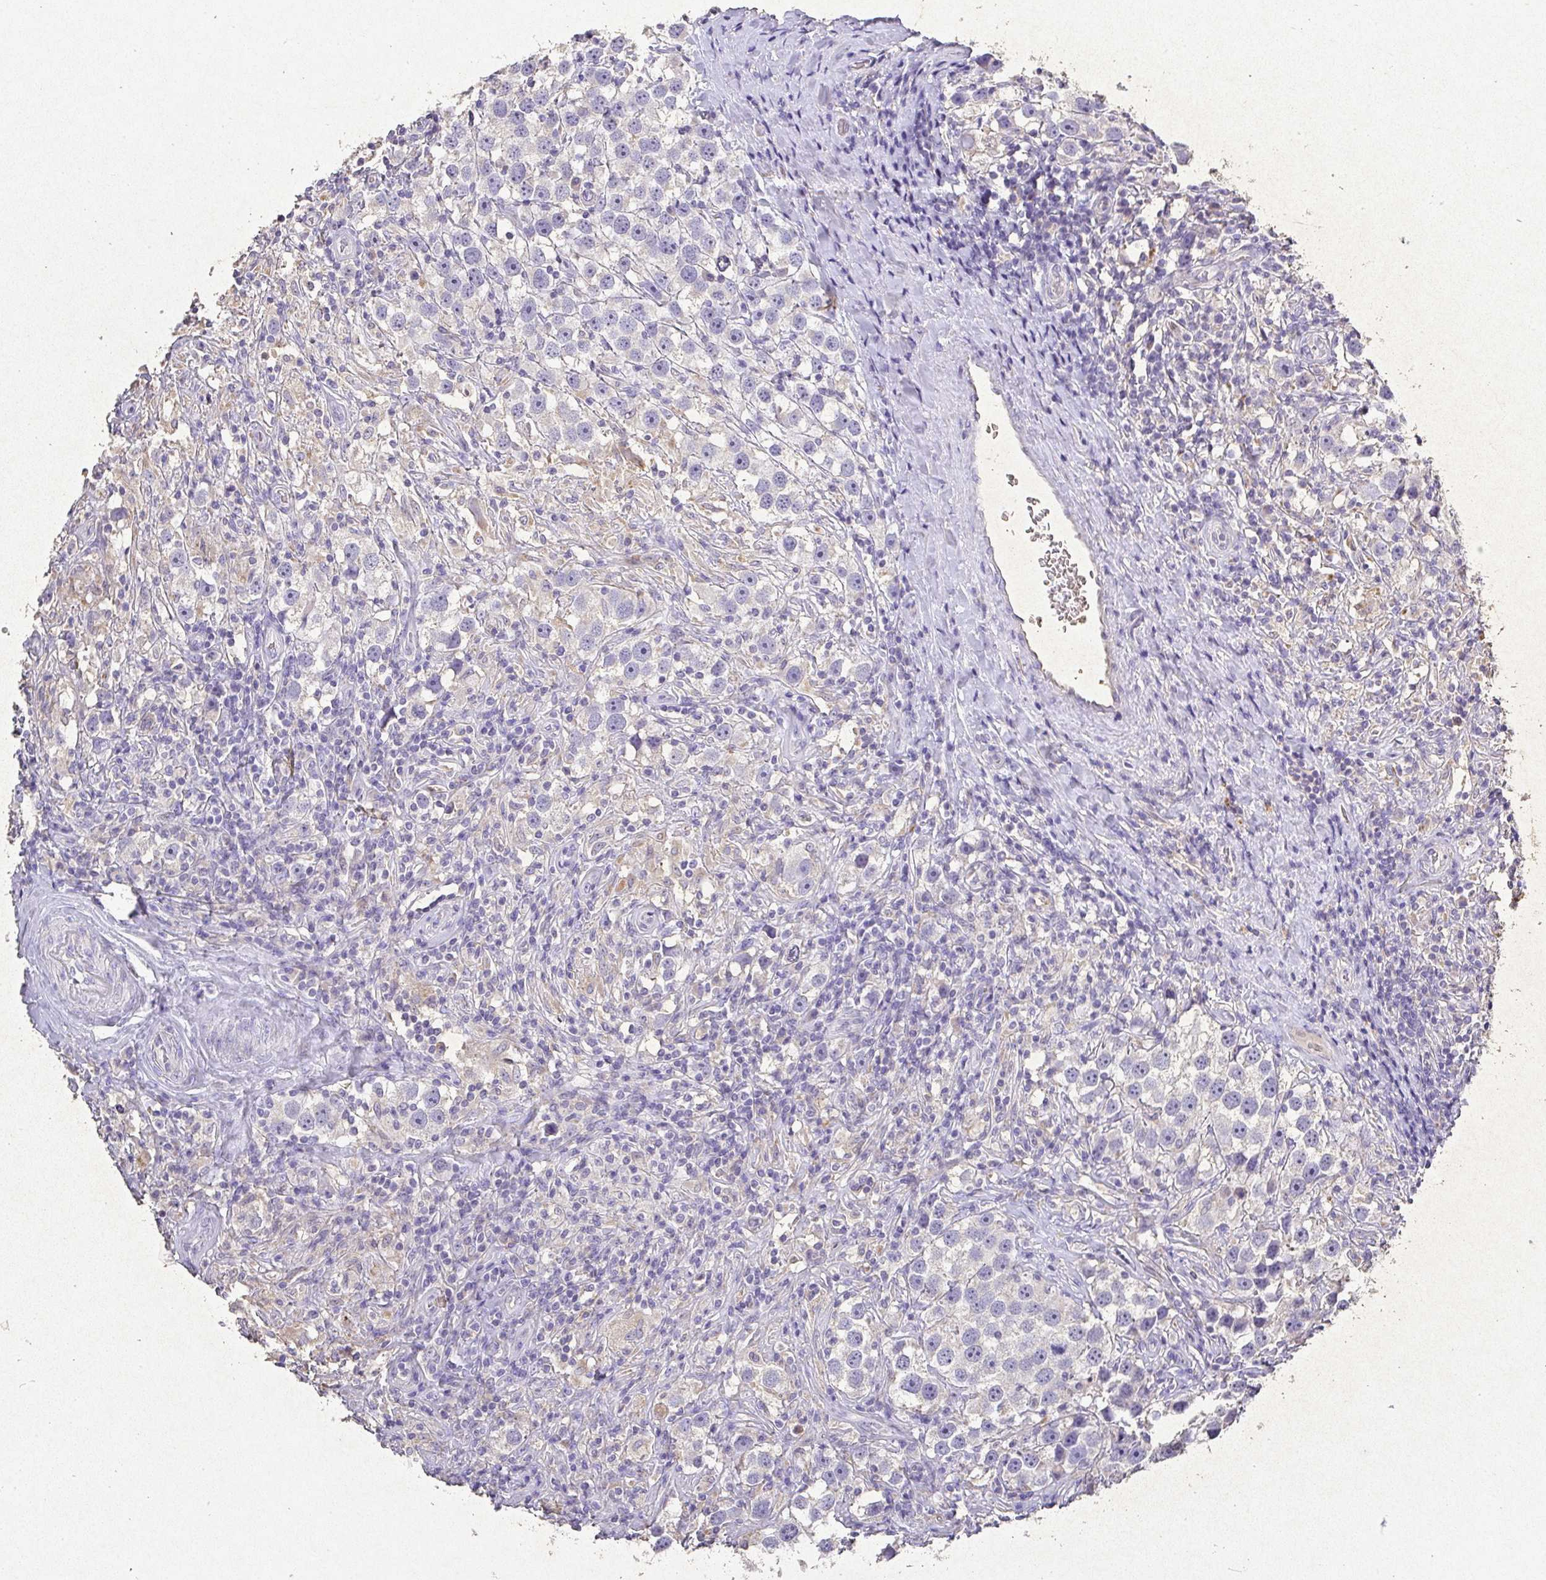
{"staining": {"intensity": "negative", "quantity": "none", "location": "none"}, "tissue": "testis cancer", "cell_type": "Tumor cells", "image_type": "cancer", "snomed": [{"axis": "morphology", "description": "Seminoma, NOS"}, {"axis": "topography", "description": "Testis"}], "caption": "This is an IHC histopathology image of human testis cancer. There is no staining in tumor cells.", "gene": "RPS2", "patient": {"sex": "male", "age": 49}}